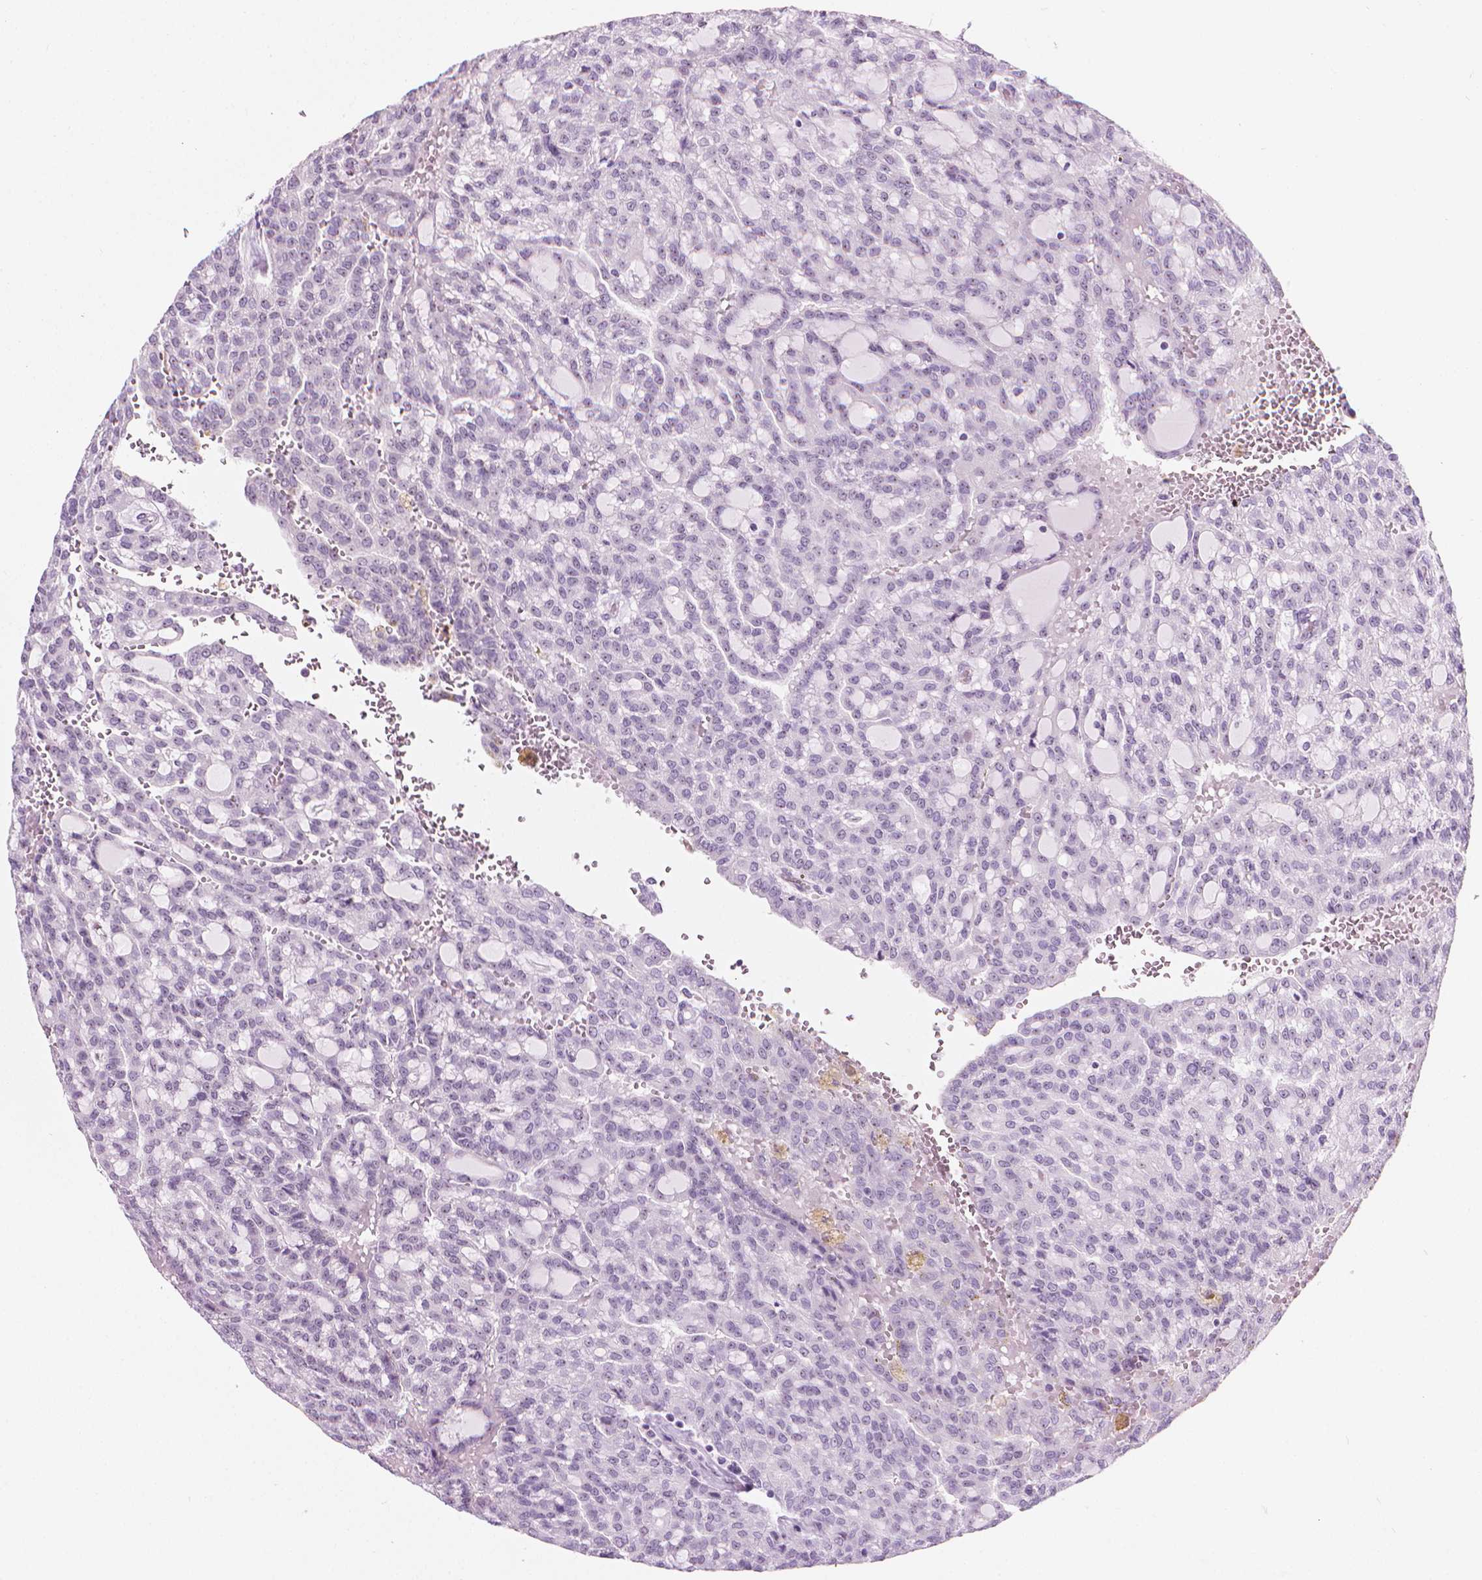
{"staining": {"intensity": "negative", "quantity": "none", "location": "none"}, "tissue": "renal cancer", "cell_type": "Tumor cells", "image_type": "cancer", "snomed": [{"axis": "morphology", "description": "Adenocarcinoma, NOS"}, {"axis": "topography", "description": "Kidney"}], "caption": "IHC of human adenocarcinoma (renal) demonstrates no expression in tumor cells. (Brightfield microscopy of DAB (3,3'-diaminobenzidine) immunohistochemistry (IHC) at high magnification).", "gene": "NOL7", "patient": {"sex": "male", "age": 63}}